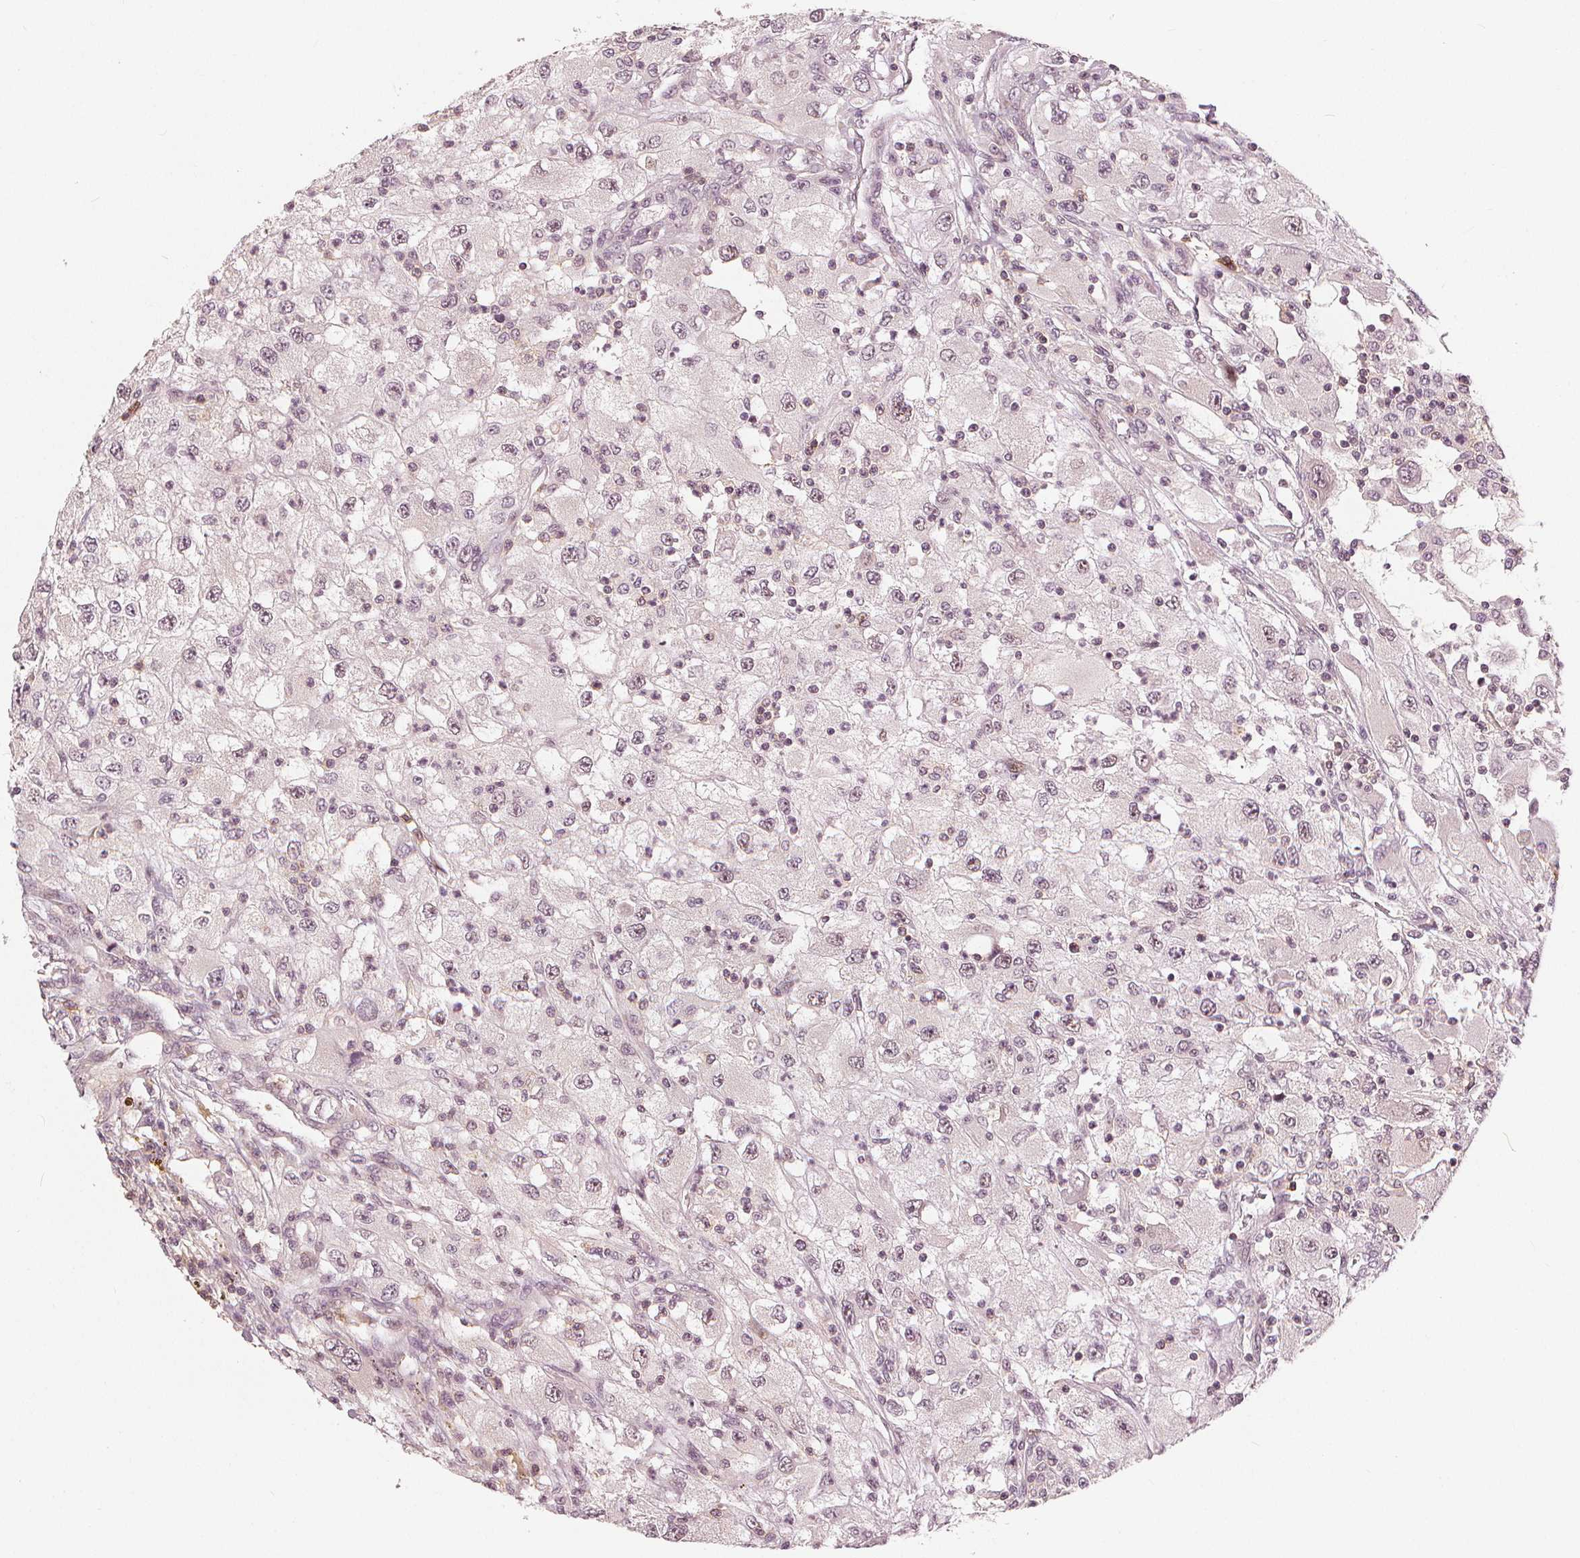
{"staining": {"intensity": "negative", "quantity": "none", "location": "none"}, "tissue": "renal cancer", "cell_type": "Tumor cells", "image_type": "cancer", "snomed": [{"axis": "morphology", "description": "Adenocarcinoma, NOS"}, {"axis": "topography", "description": "Kidney"}], "caption": "Immunohistochemistry histopathology image of human renal adenocarcinoma stained for a protein (brown), which displays no positivity in tumor cells.", "gene": "SLC34A1", "patient": {"sex": "female", "age": 67}}